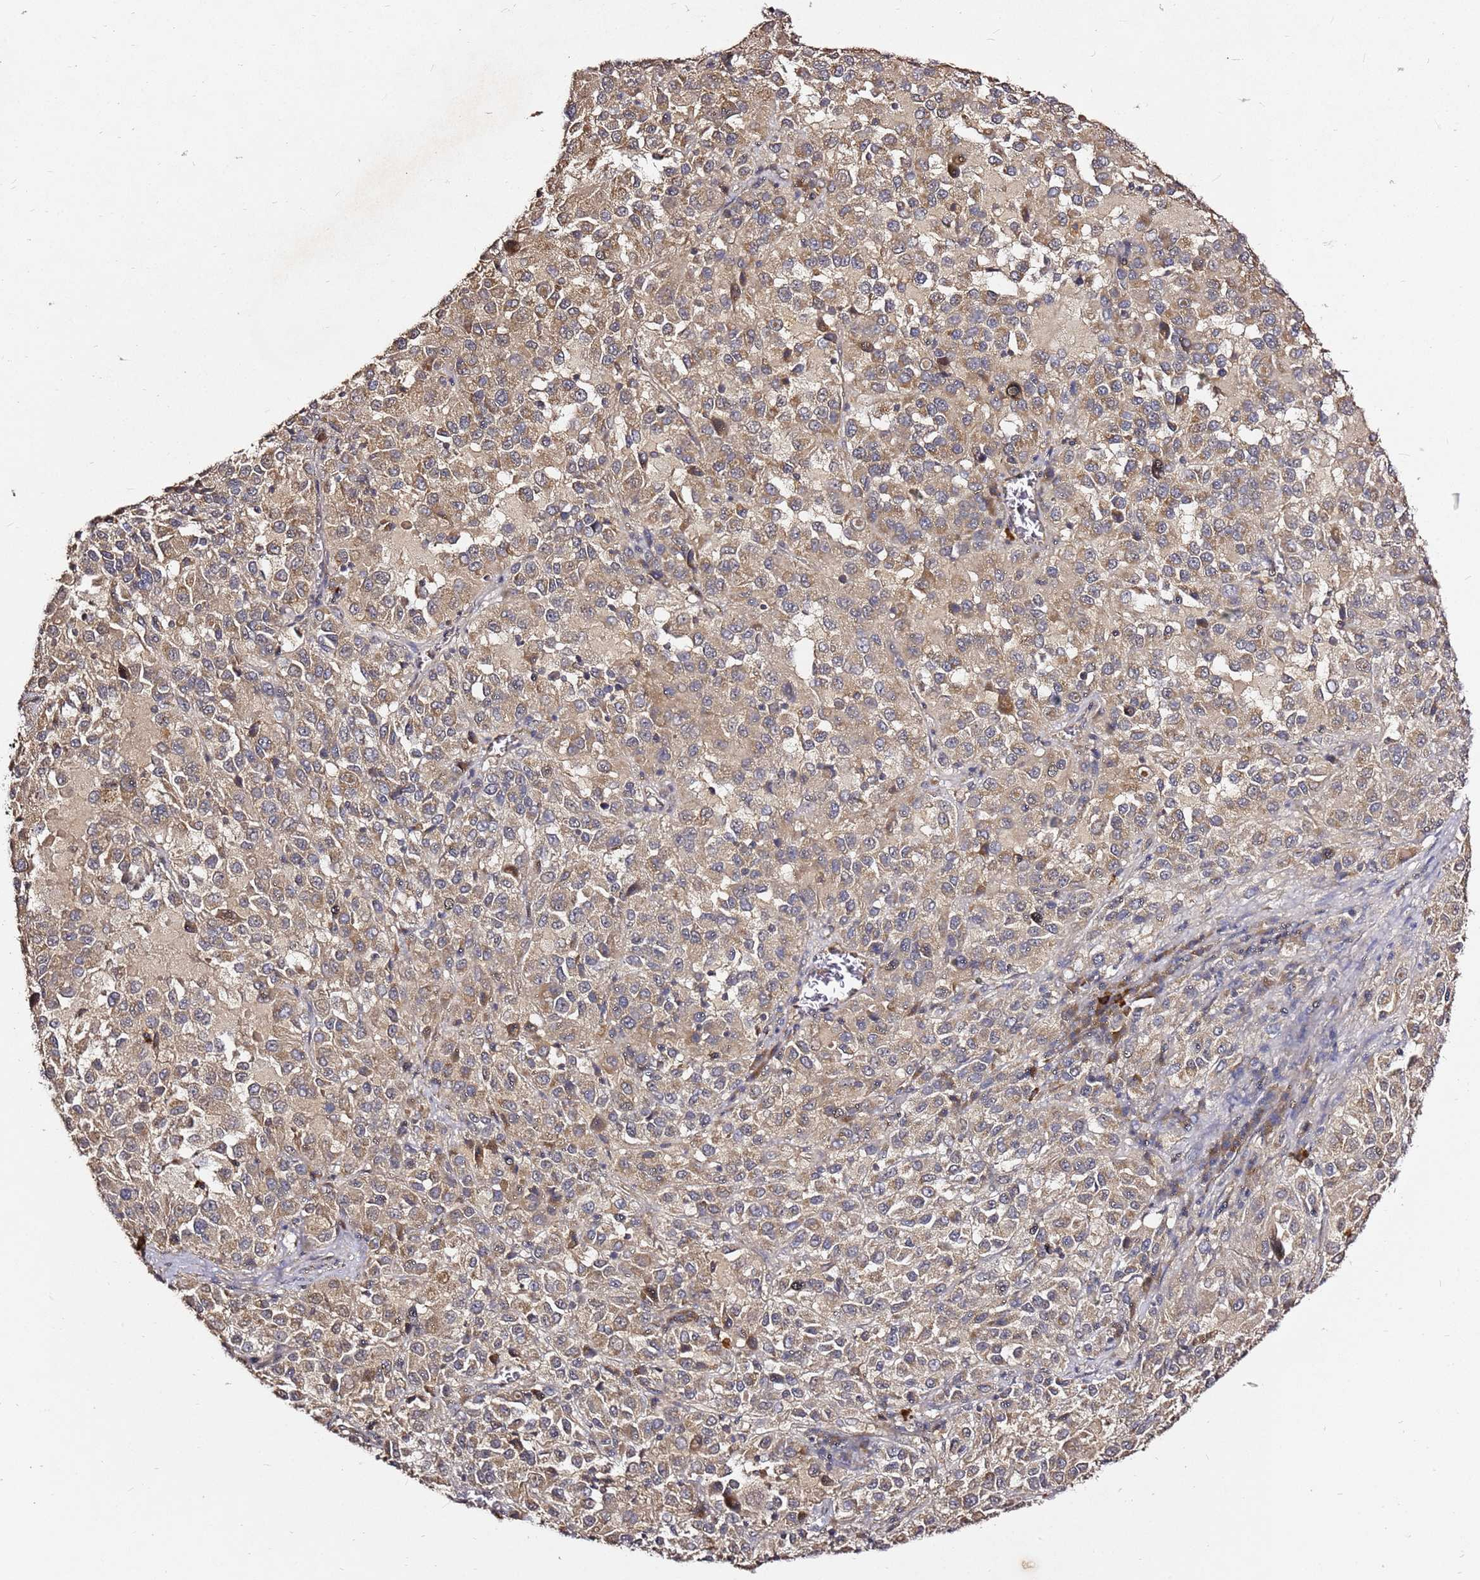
{"staining": {"intensity": "moderate", "quantity": ">75%", "location": "cytoplasmic/membranous"}, "tissue": "melanoma", "cell_type": "Tumor cells", "image_type": "cancer", "snomed": [{"axis": "morphology", "description": "Malignant melanoma, Metastatic site"}, {"axis": "topography", "description": "Lung"}], "caption": "Immunohistochemical staining of malignant melanoma (metastatic site) demonstrates medium levels of moderate cytoplasmic/membranous protein expression in approximately >75% of tumor cells.", "gene": "C6orf136", "patient": {"sex": "male", "age": 64}}